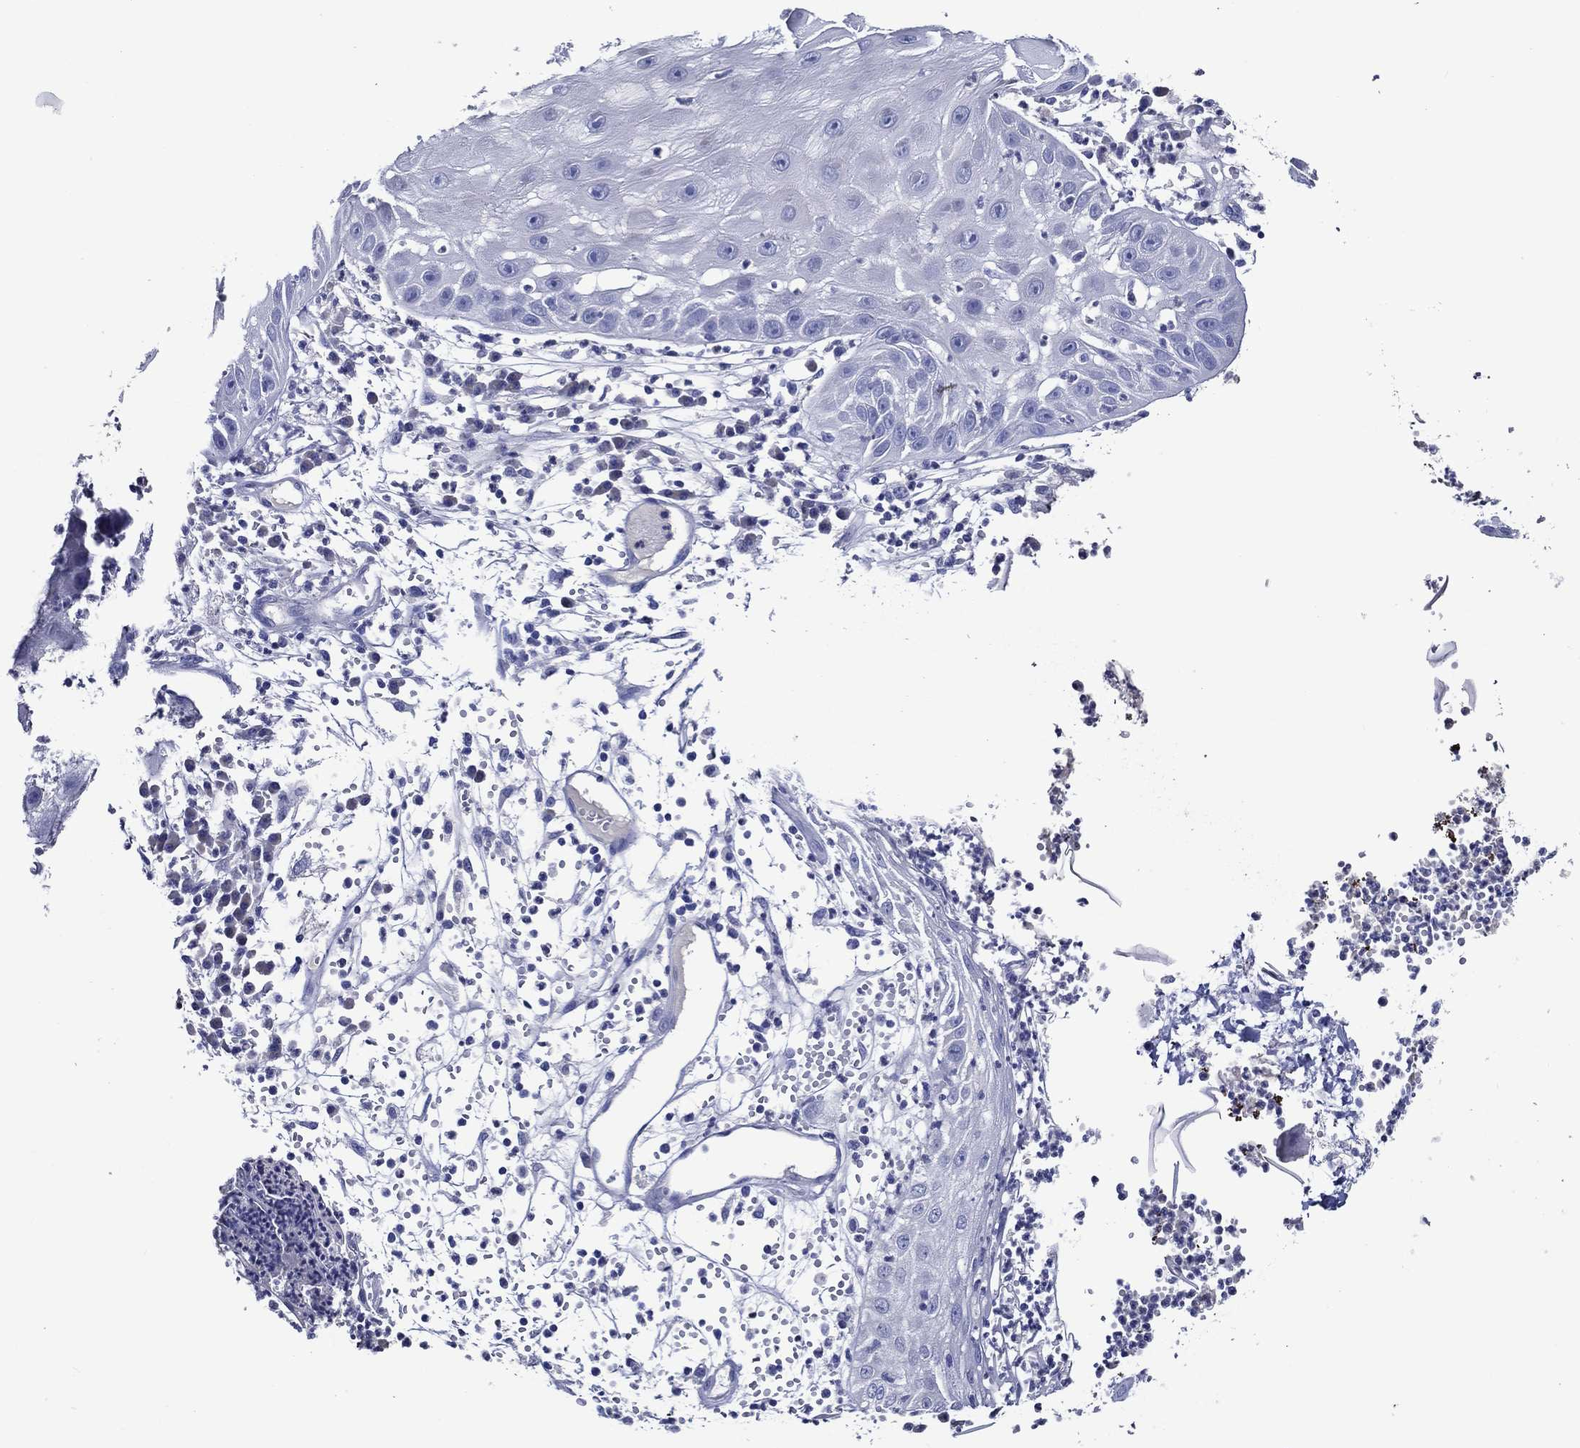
{"staining": {"intensity": "negative", "quantity": "none", "location": "none"}, "tissue": "skin cancer", "cell_type": "Tumor cells", "image_type": "cancer", "snomed": [{"axis": "morphology", "description": "Normal tissue, NOS"}, {"axis": "morphology", "description": "Squamous cell carcinoma, NOS"}, {"axis": "topography", "description": "Skin"}], "caption": "Photomicrograph shows no significant protein expression in tumor cells of skin cancer (squamous cell carcinoma).", "gene": "ACE2", "patient": {"sex": "male", "age": 79}}